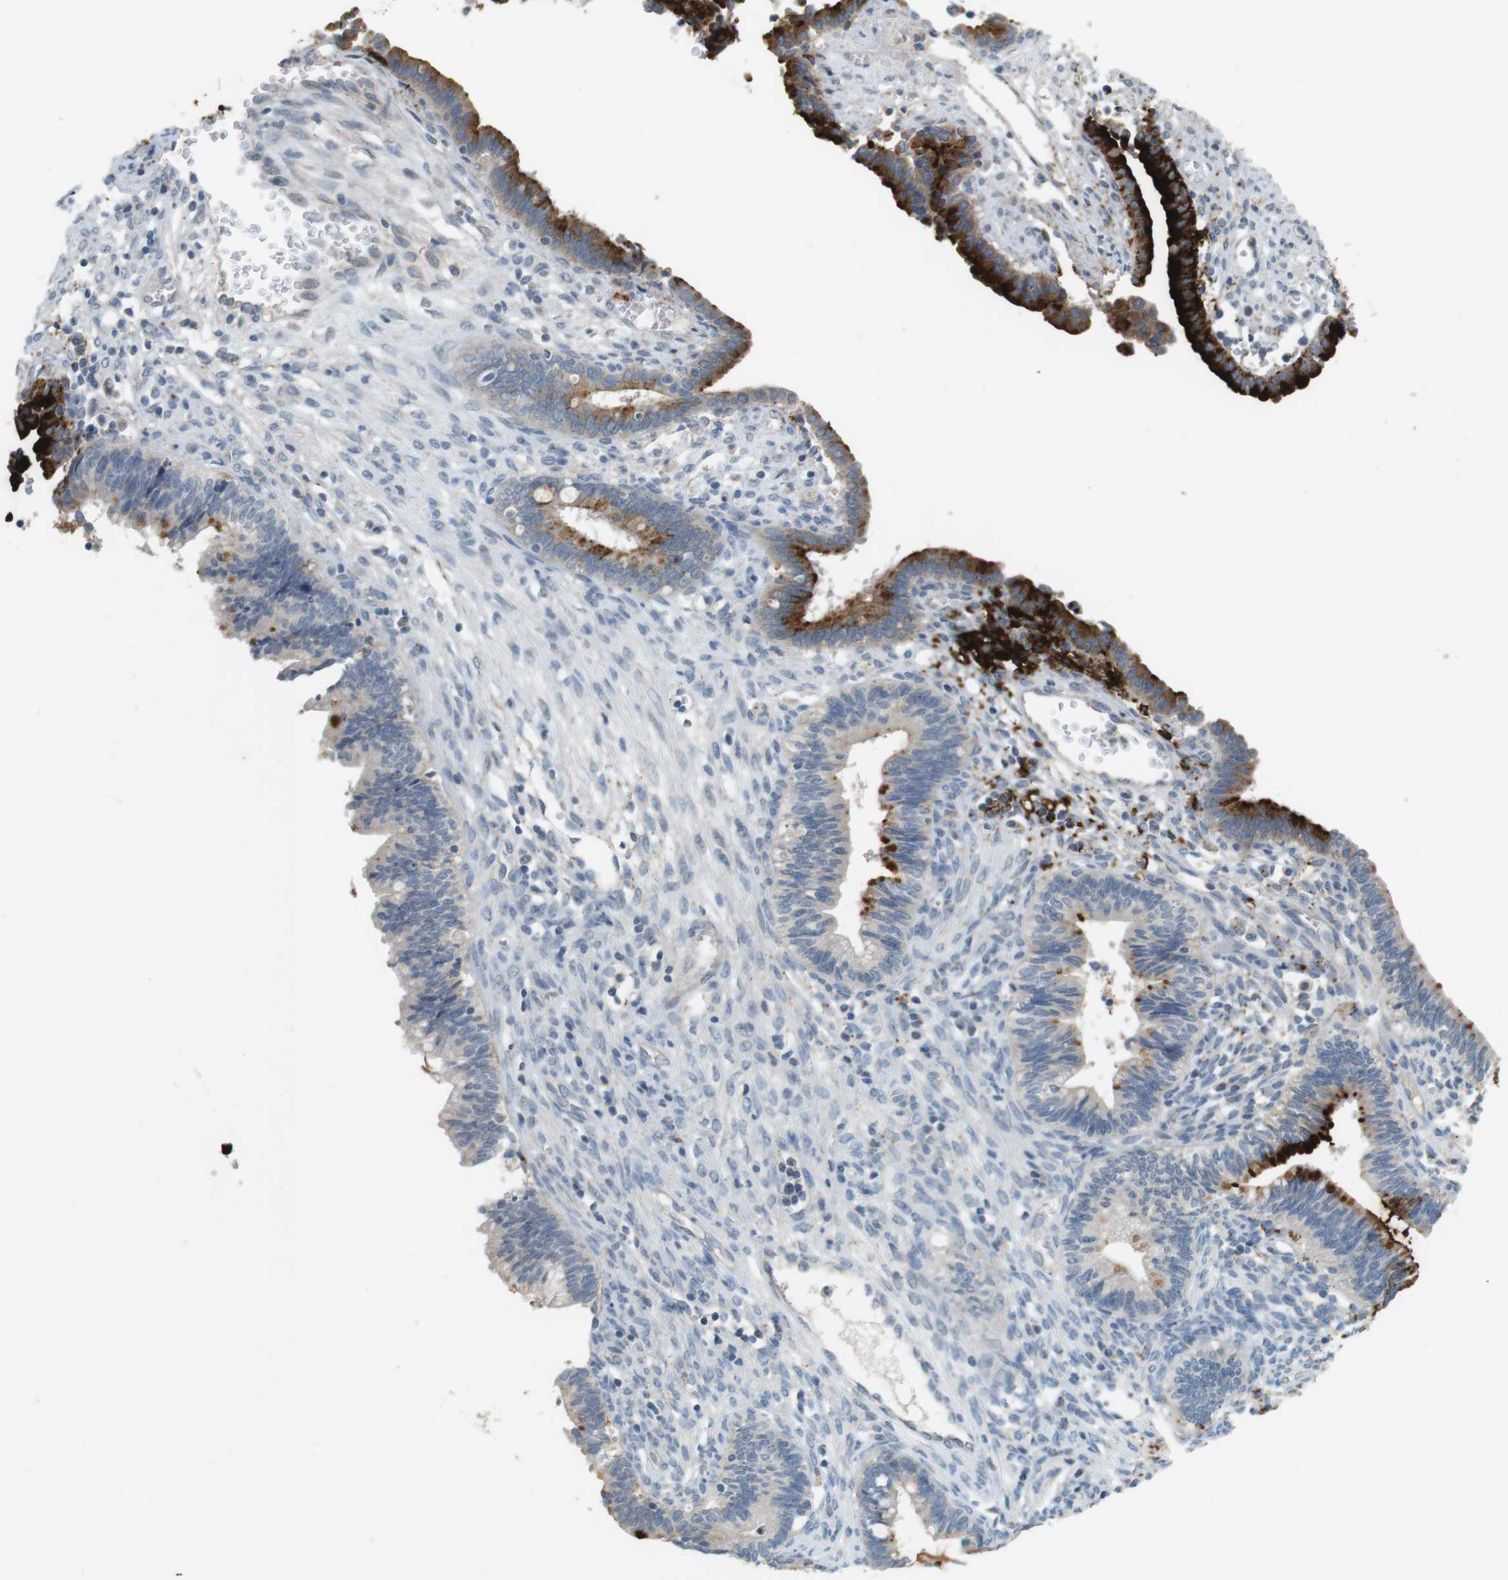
{"staining": {"intensity": "strong", "quantity": "<25%", "location": "cytoplasmic/membranous"}, "tissue": "cervical cancer", "cell_type": "Tumor cells", "image_type": "cancer", "snomed": [{"axis": "morphology", "description": "Adenocarcinoma, NOS"}, {"axis": "topography", "description": "Cervix"}], "caption": "Human cervical adenocarcinoma stained with a protein marker demonstrates strong staining in tumor cells.", "gene": "MUC5B", "patient": {"sex": "female", "age": 44}}